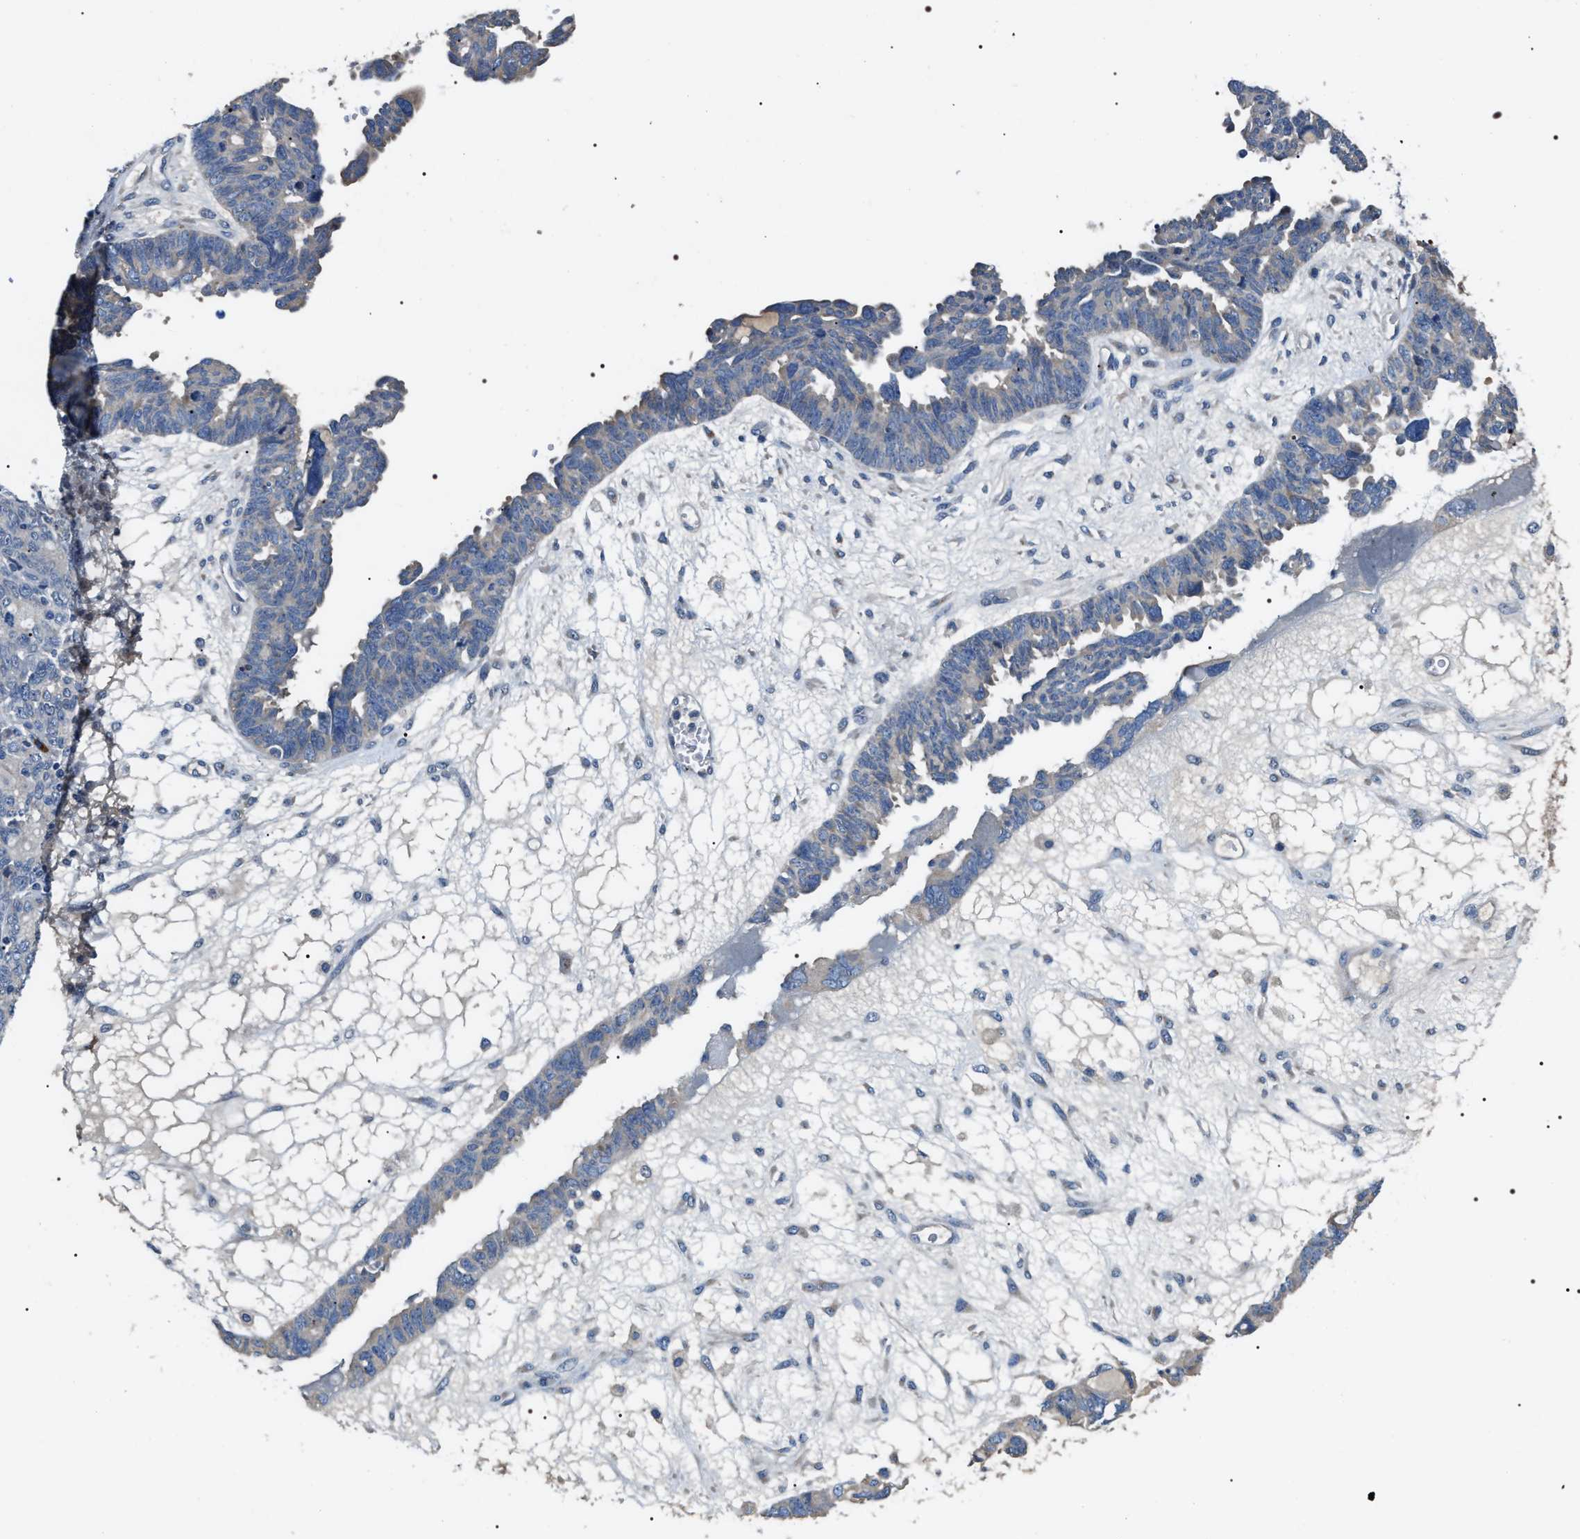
{"staining": {"intensity": "negative", "quantity": "none", "location": "none"}, "tissue": "ovarian cancer", "cell_type": "Tumor cells", "image_type": "cancer", "snomed": [{"axis": "morphology", "description": "Cystadenocarcinoma, serous, NOS"}, {"axis": "topography", "description": "Ovary"}], "caption": "DAB immunohistochemical staining of ovarian serous cystadenocarcinoma reveals no significant positivity in tumor cells.", "gene": "IFT81", "patient": {"sex": "female", "age": 79}}